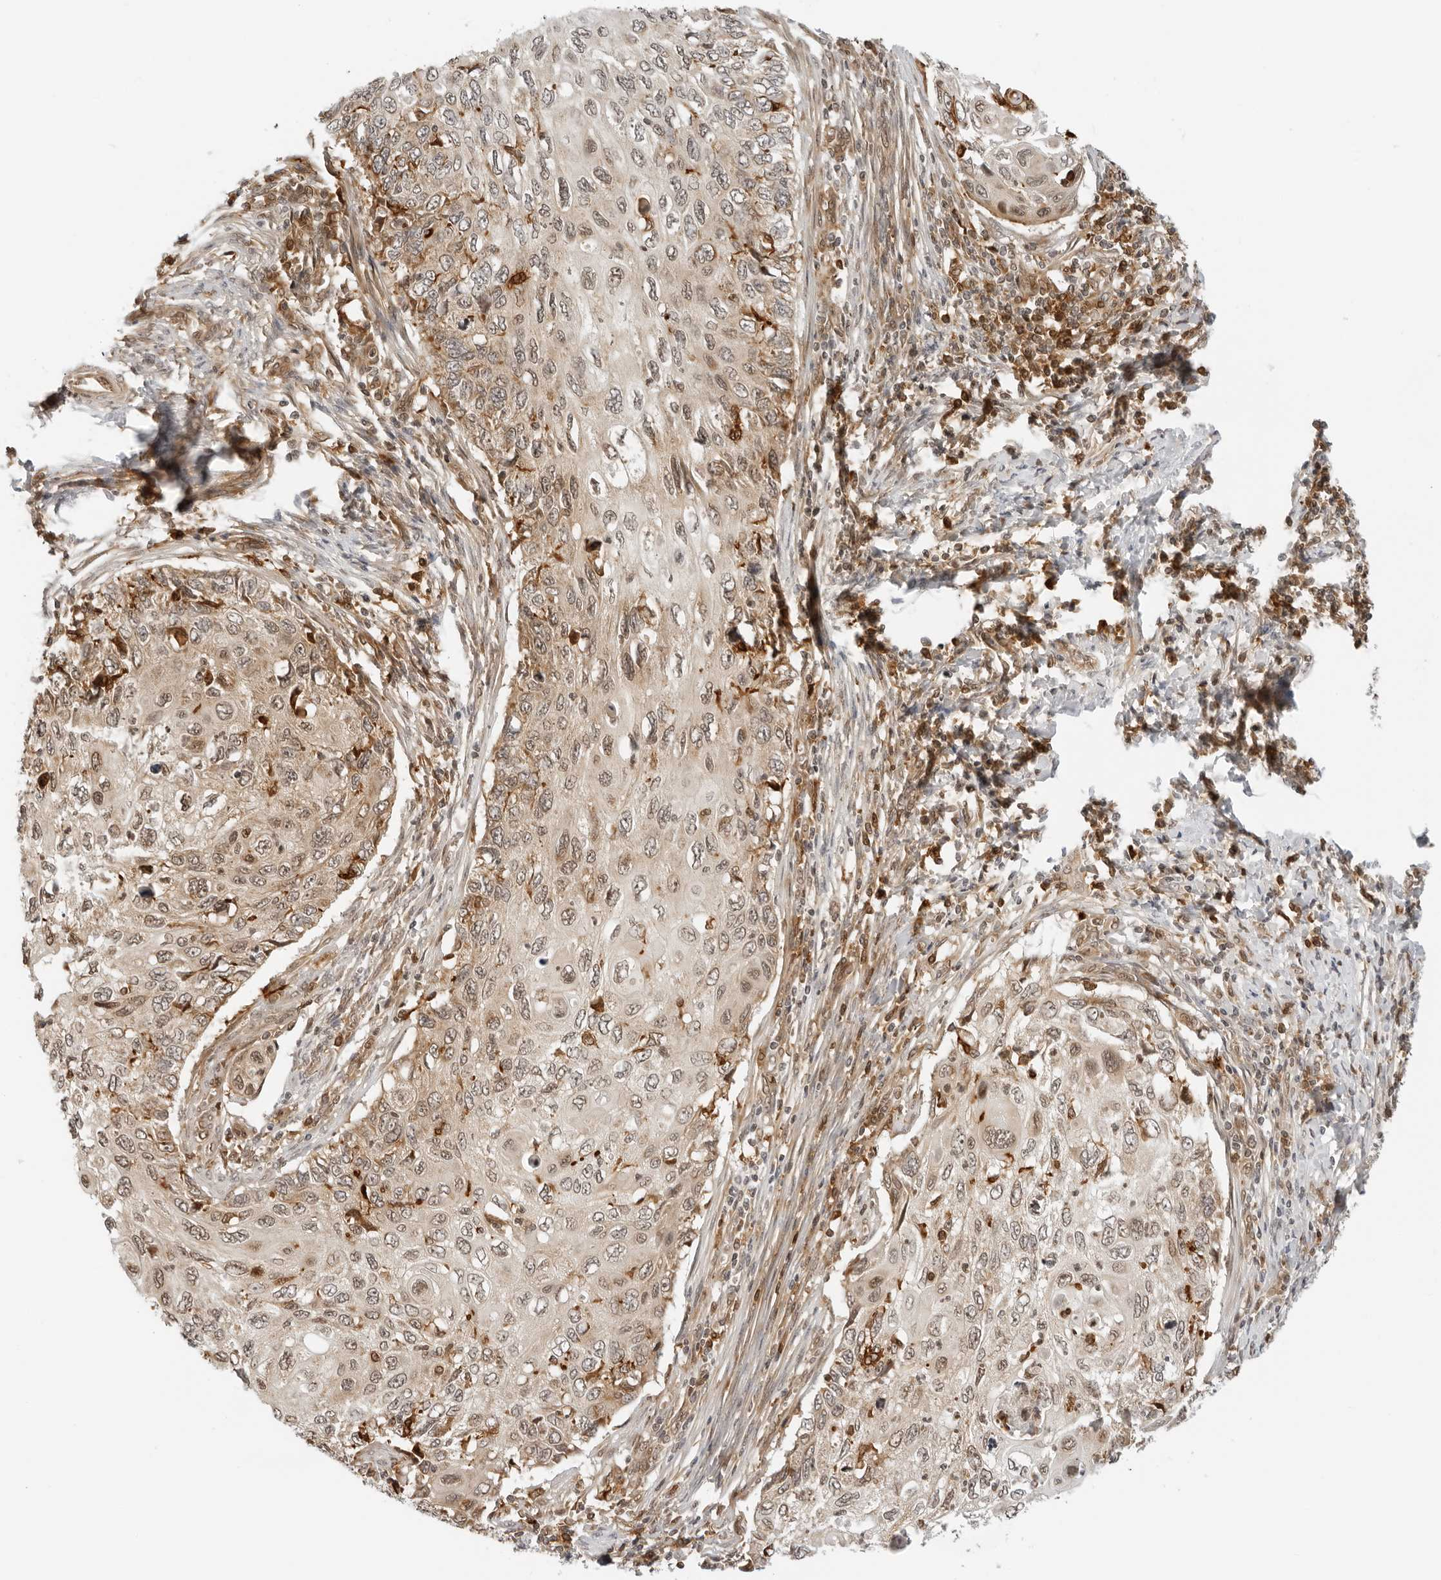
{"staining": {"intensity": "weak", "quantity": "25%-75%", "location": "cytoplasmic/membranous,nuclear"}, "tissue": "cervical cancer", "cell_type": "Tumor cells", "image_type": "cancer", "snomed": [{"axis": "morphology", "description": "Squamous cell carcinoma, NOS"}, {"axis": "topography", "description": "Cervix"}], "caption": "Immunohistochemistry histopathology image of cervical cancer (squamous cell carcinoma) stained for a protein (brown), which exhibits low levels of weak cytoplasmic/membranous and nuclear staining in about 25%-75% of tumor cells.", "gene": "RC3H1", "patient": {"sex": "female", "age": 70}}